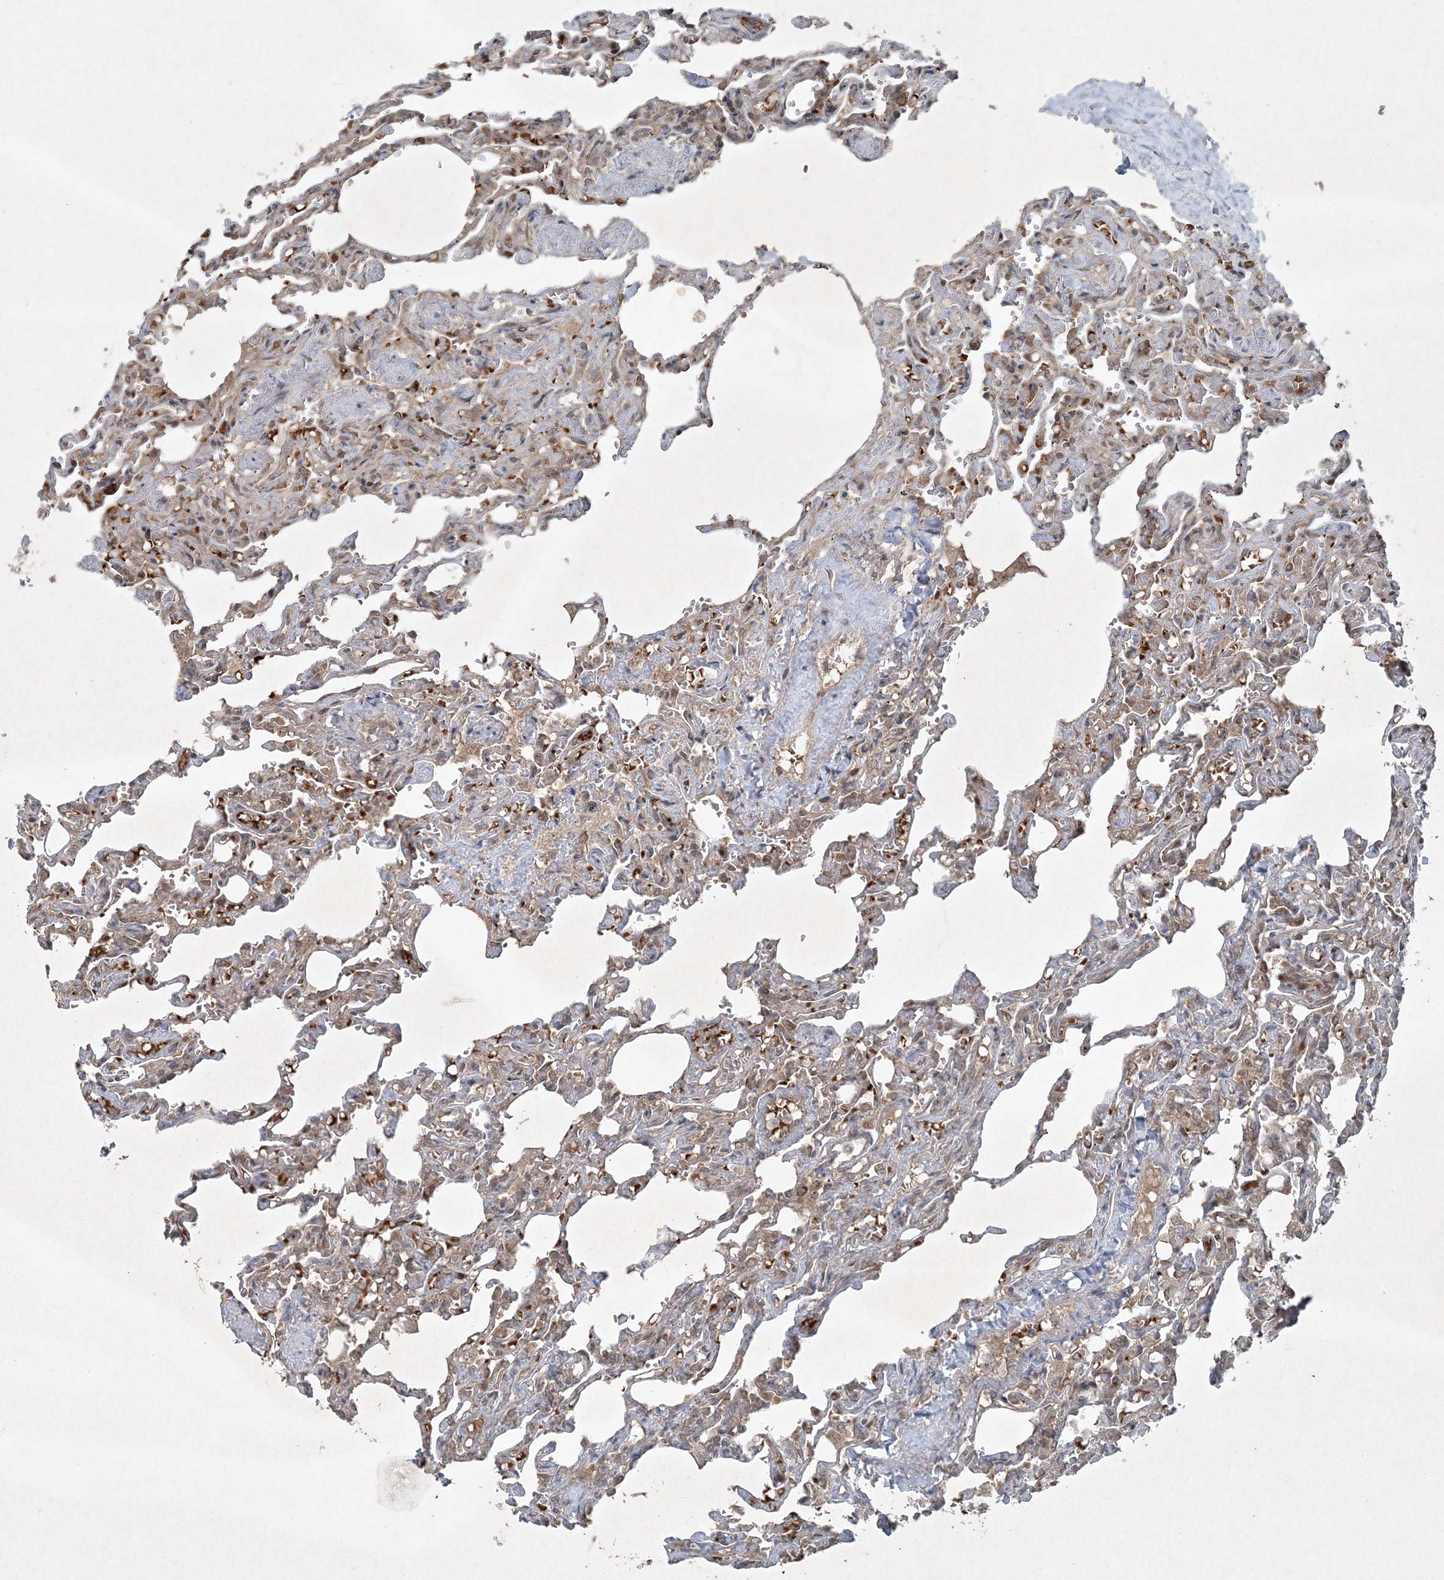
{"staining": {"intensity": "moderate", "quantity": "25%-75%", "location": "cytoplasmic/membranous,nuclear"}, "tissue": "lung", "cell_type": "Alveolar cells", "image_type": "normal", "snomed": [{"axis": "morphology", "description": "Normal tissue, NOS"}, {"axis": "topography", "description": "Lung"}], "caption": "Protein analysis of unremarkable lung reveals moderate cytoplasmic/membranous,nuclear positivity in approximately 25%-75% of alveolar cells.", "gene": "FBXL17", "patient": {"sex": "male", "age": 21}}